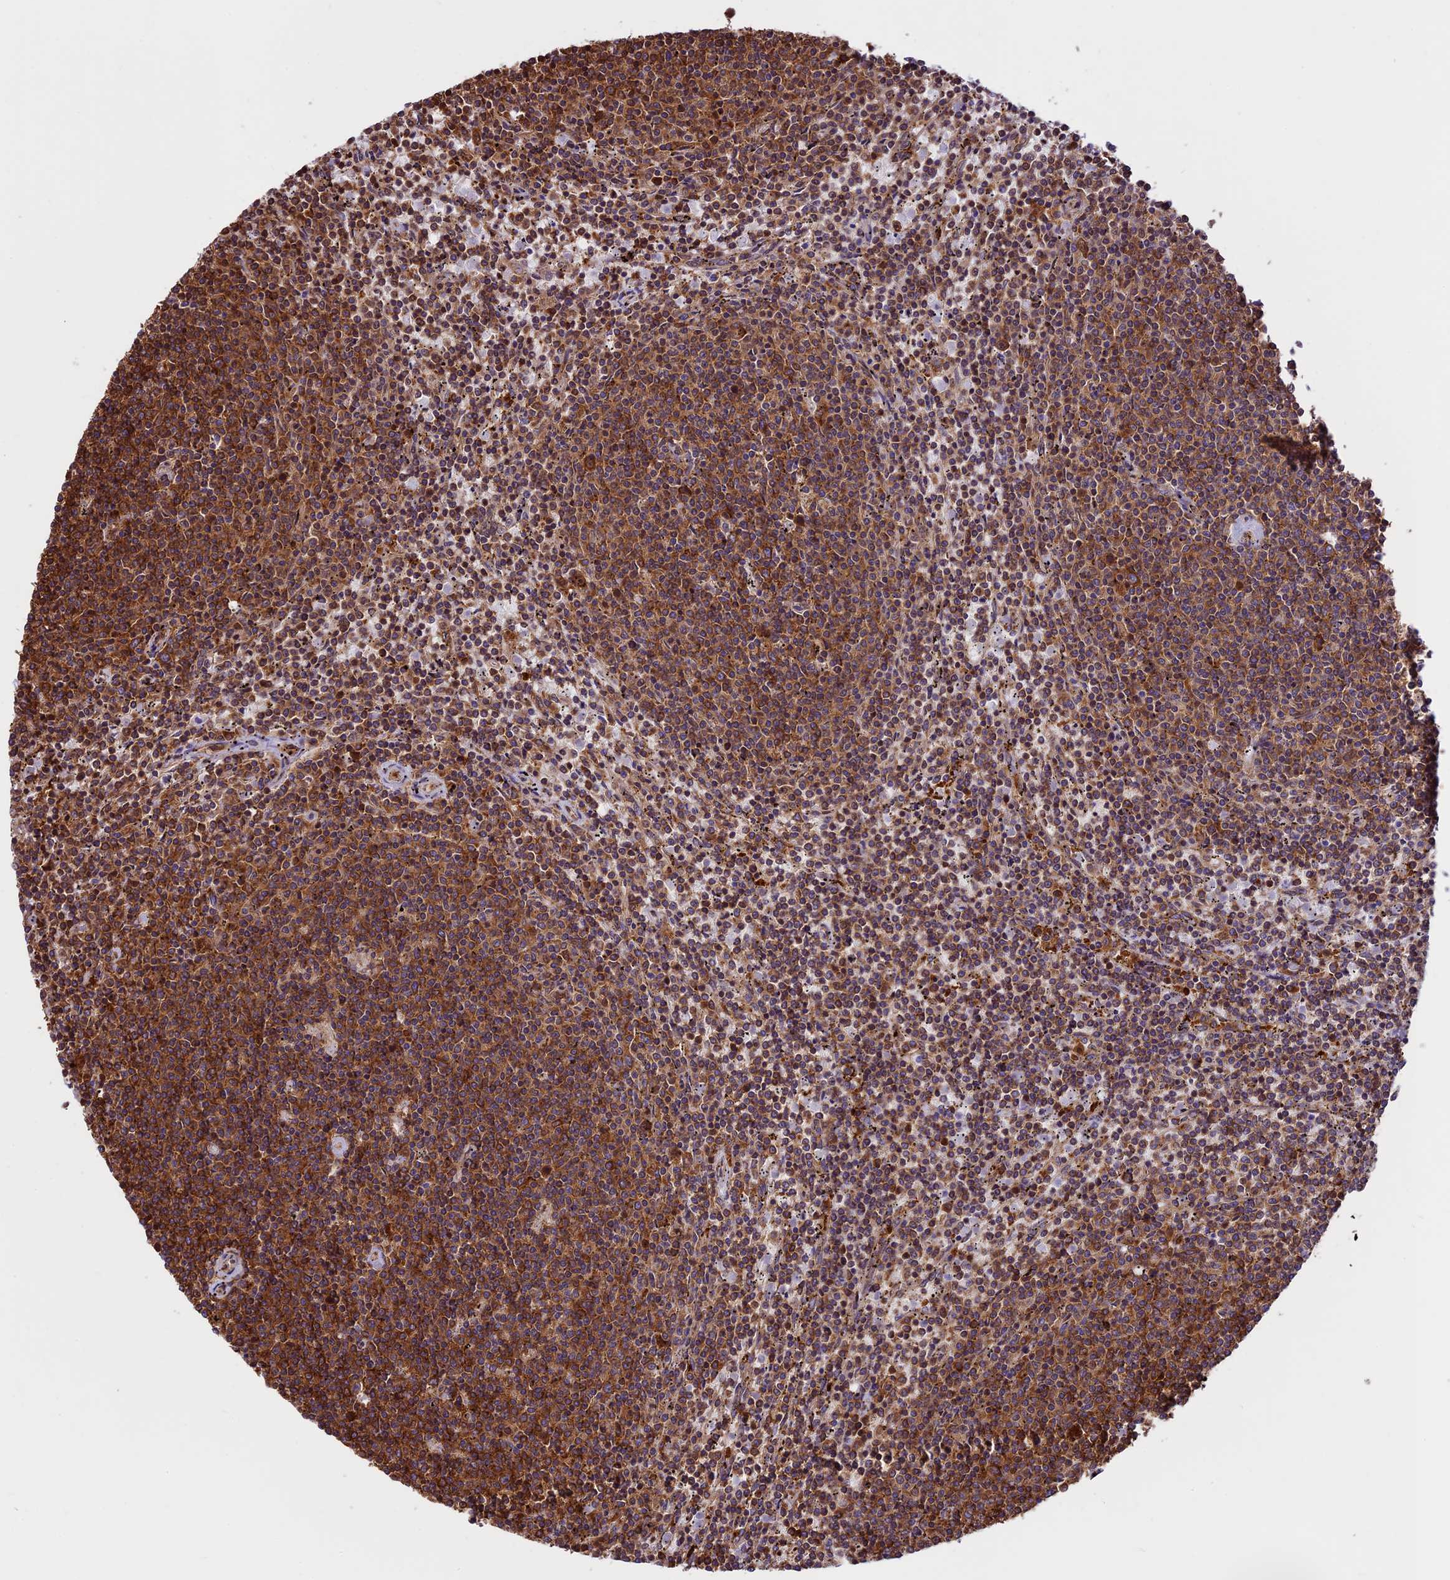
{"staining": {"intensity": "moderate", "quantity": "25%-75%", "location": "cytoplasmic/membranous"}, "tissue": "lymphoma", "cell_type": "Tumor cells", "image_type": "cancer", "snomed": [{"axis": "morphology", "description": "Malignant lymphoma, non-Hodgkin's type, Low grade"}, {"axis": "topography", "description": "Spleen"}], "caption": "The micrograph demonstrates immunohistochemical staining of lymphoma. There is moderate cytoplasmic/membranous positivity is appreciated in approximately 25%-75% of tumor cells.", "gene": "KARS1", "patient": {"sex": "female", "age": 50}}